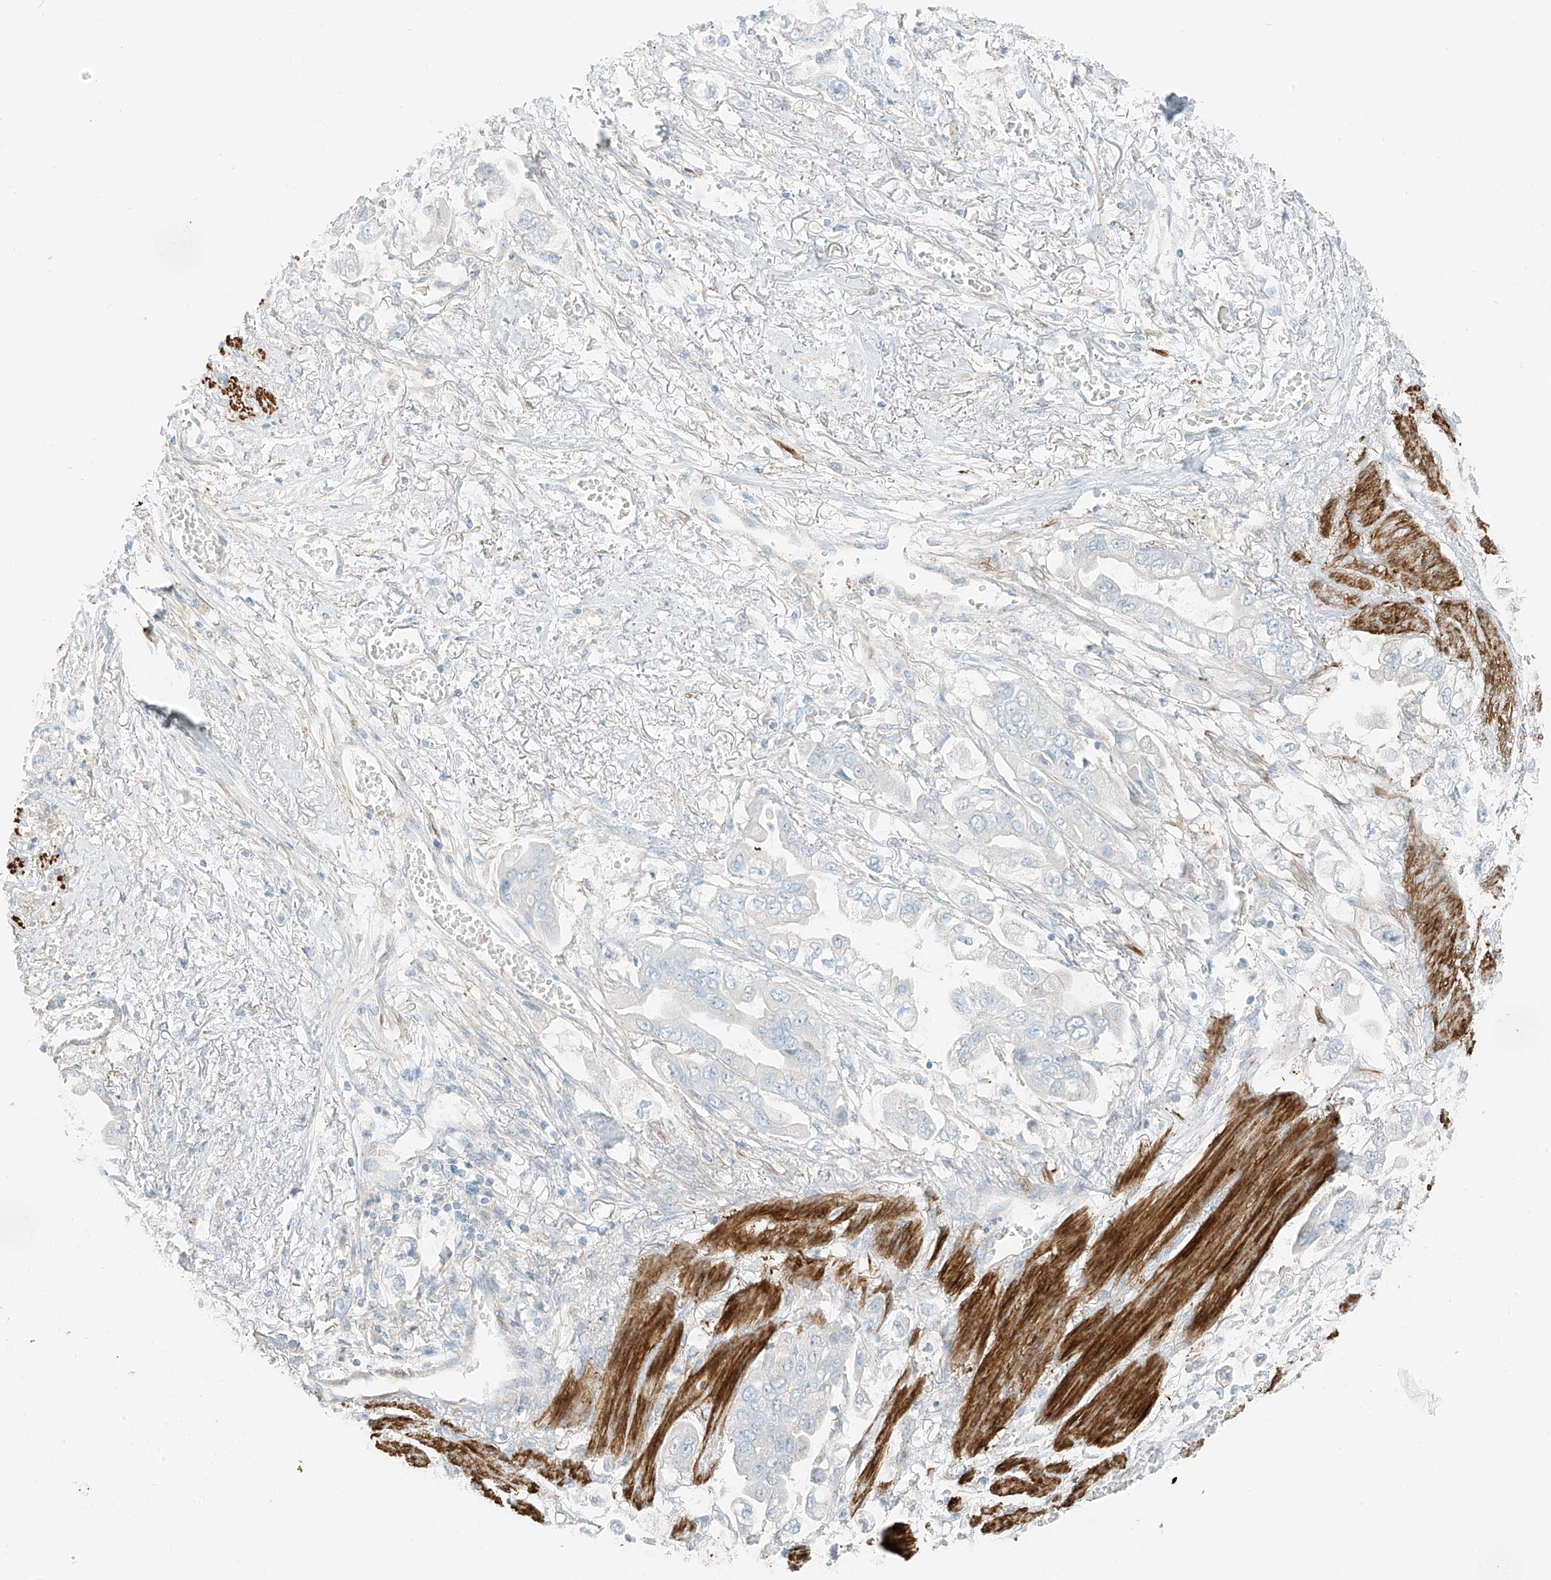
{"staining": {"intensity": "negative", "quantity": "none", "location": "none"}, "tissue": "stomach cancer", "cell_type": "Tumor cells", "image_type": "cancer", "snomed": [{"axis": "morphology", "description": "Adenocarcinoma, NOS"}, {"axis": "topography", "description": "Stomach"}], "caption": "DAB (3,3'-diaminobenzidine) immunohistochemical staining of human stomach cancer (adenocarcinoma) shows no significant positivity in tumor cells.", "gene": "SMCP", "patient": {"sex": "male", "age": 62}}